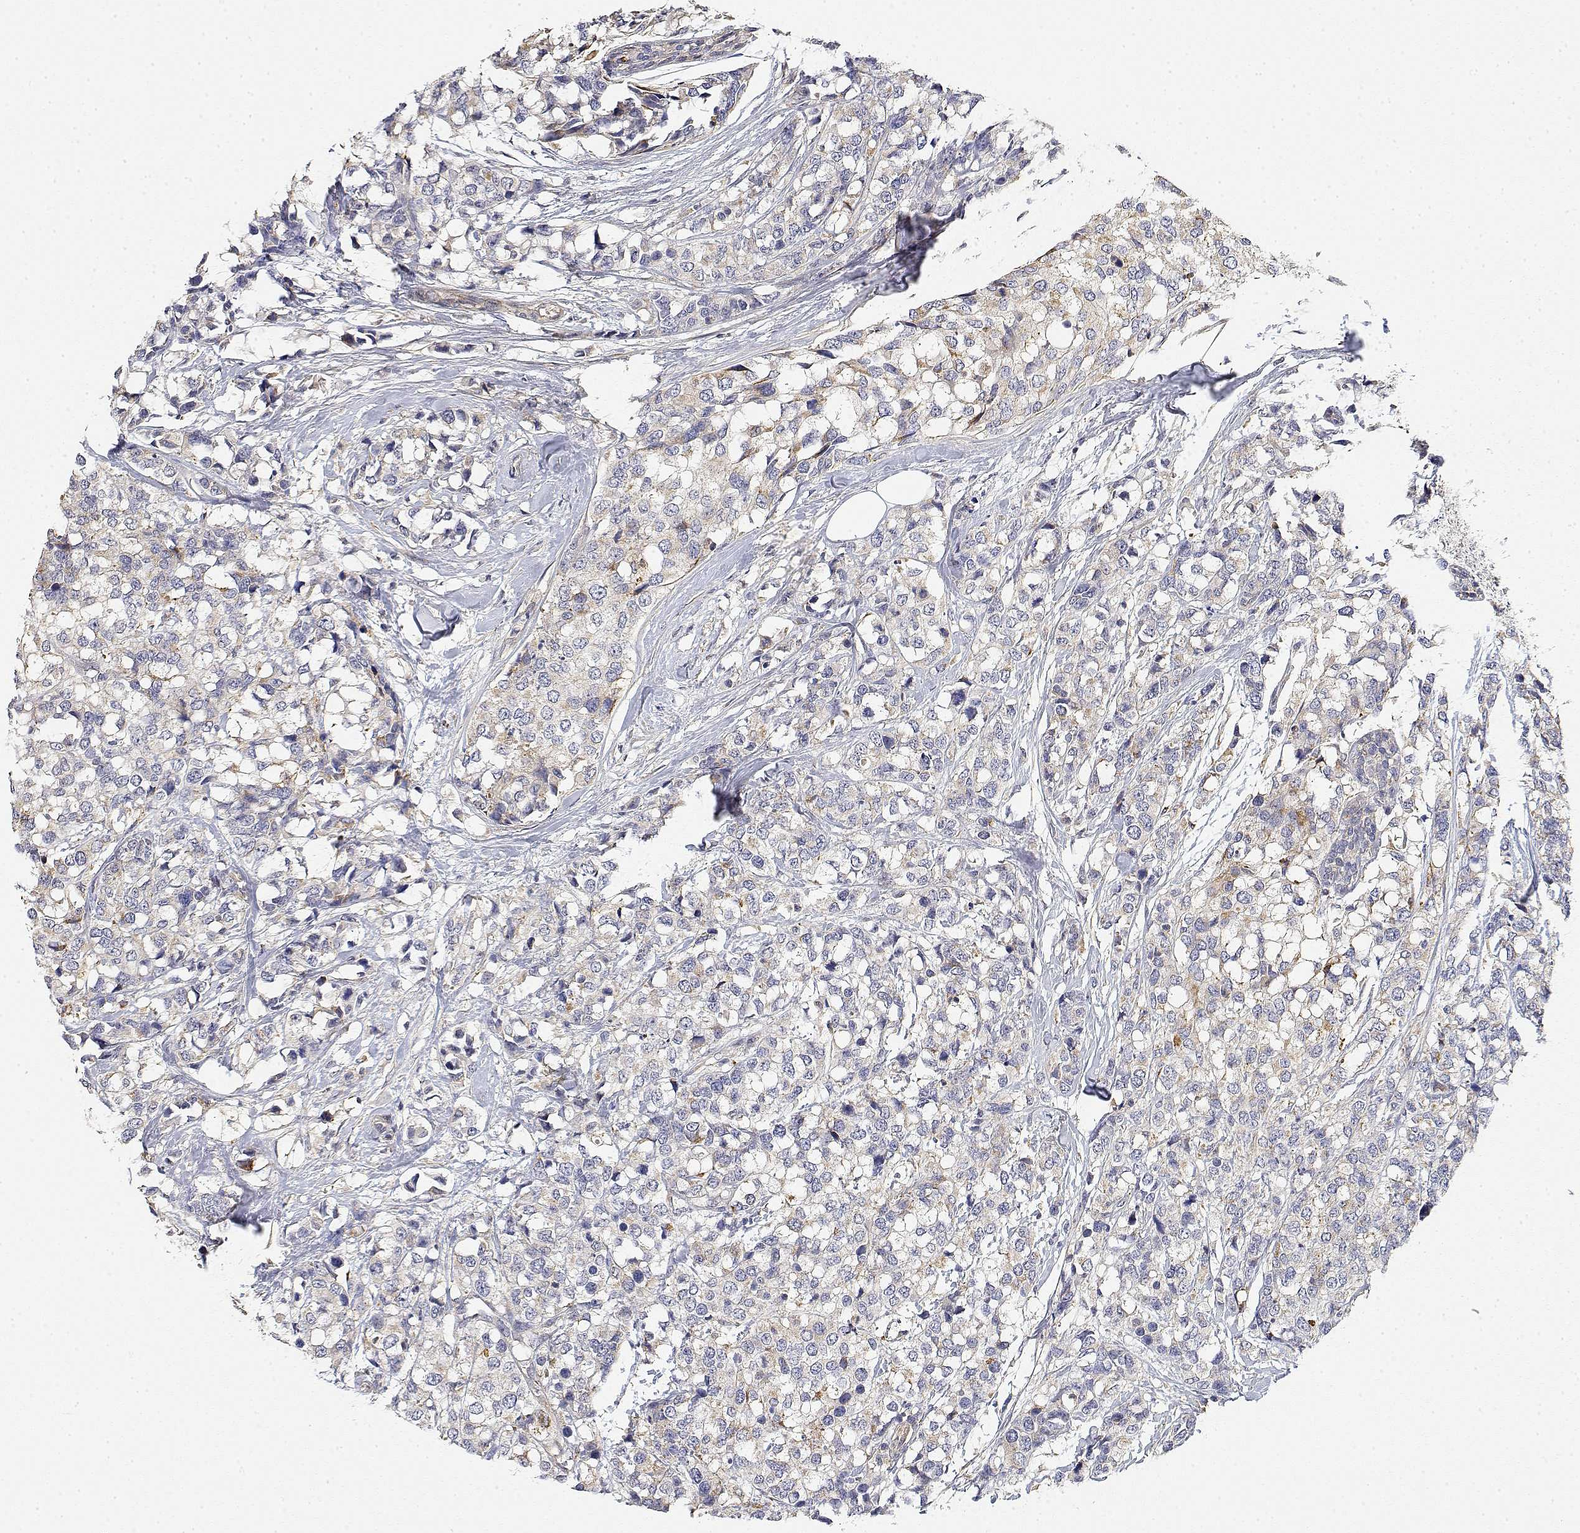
{"staining": {"intensity": "negative", "quantity": "none", "location": "none"}, "tissue": "breast cancer", "cell_type": "Tumor cells", "image_type": "cancer", "snomed": [{"axis": "morphology", "description": "Lobular carcinoma"}, {"axis": "topography", "description": "Breast"}], "caption": "This is an immunohistochemistry (IHC) histopathology image of human breast cancer. There is no positivity in tumor cells.", "gene": "LONRF3", "patient": {"sex": "female", "age": 59}}